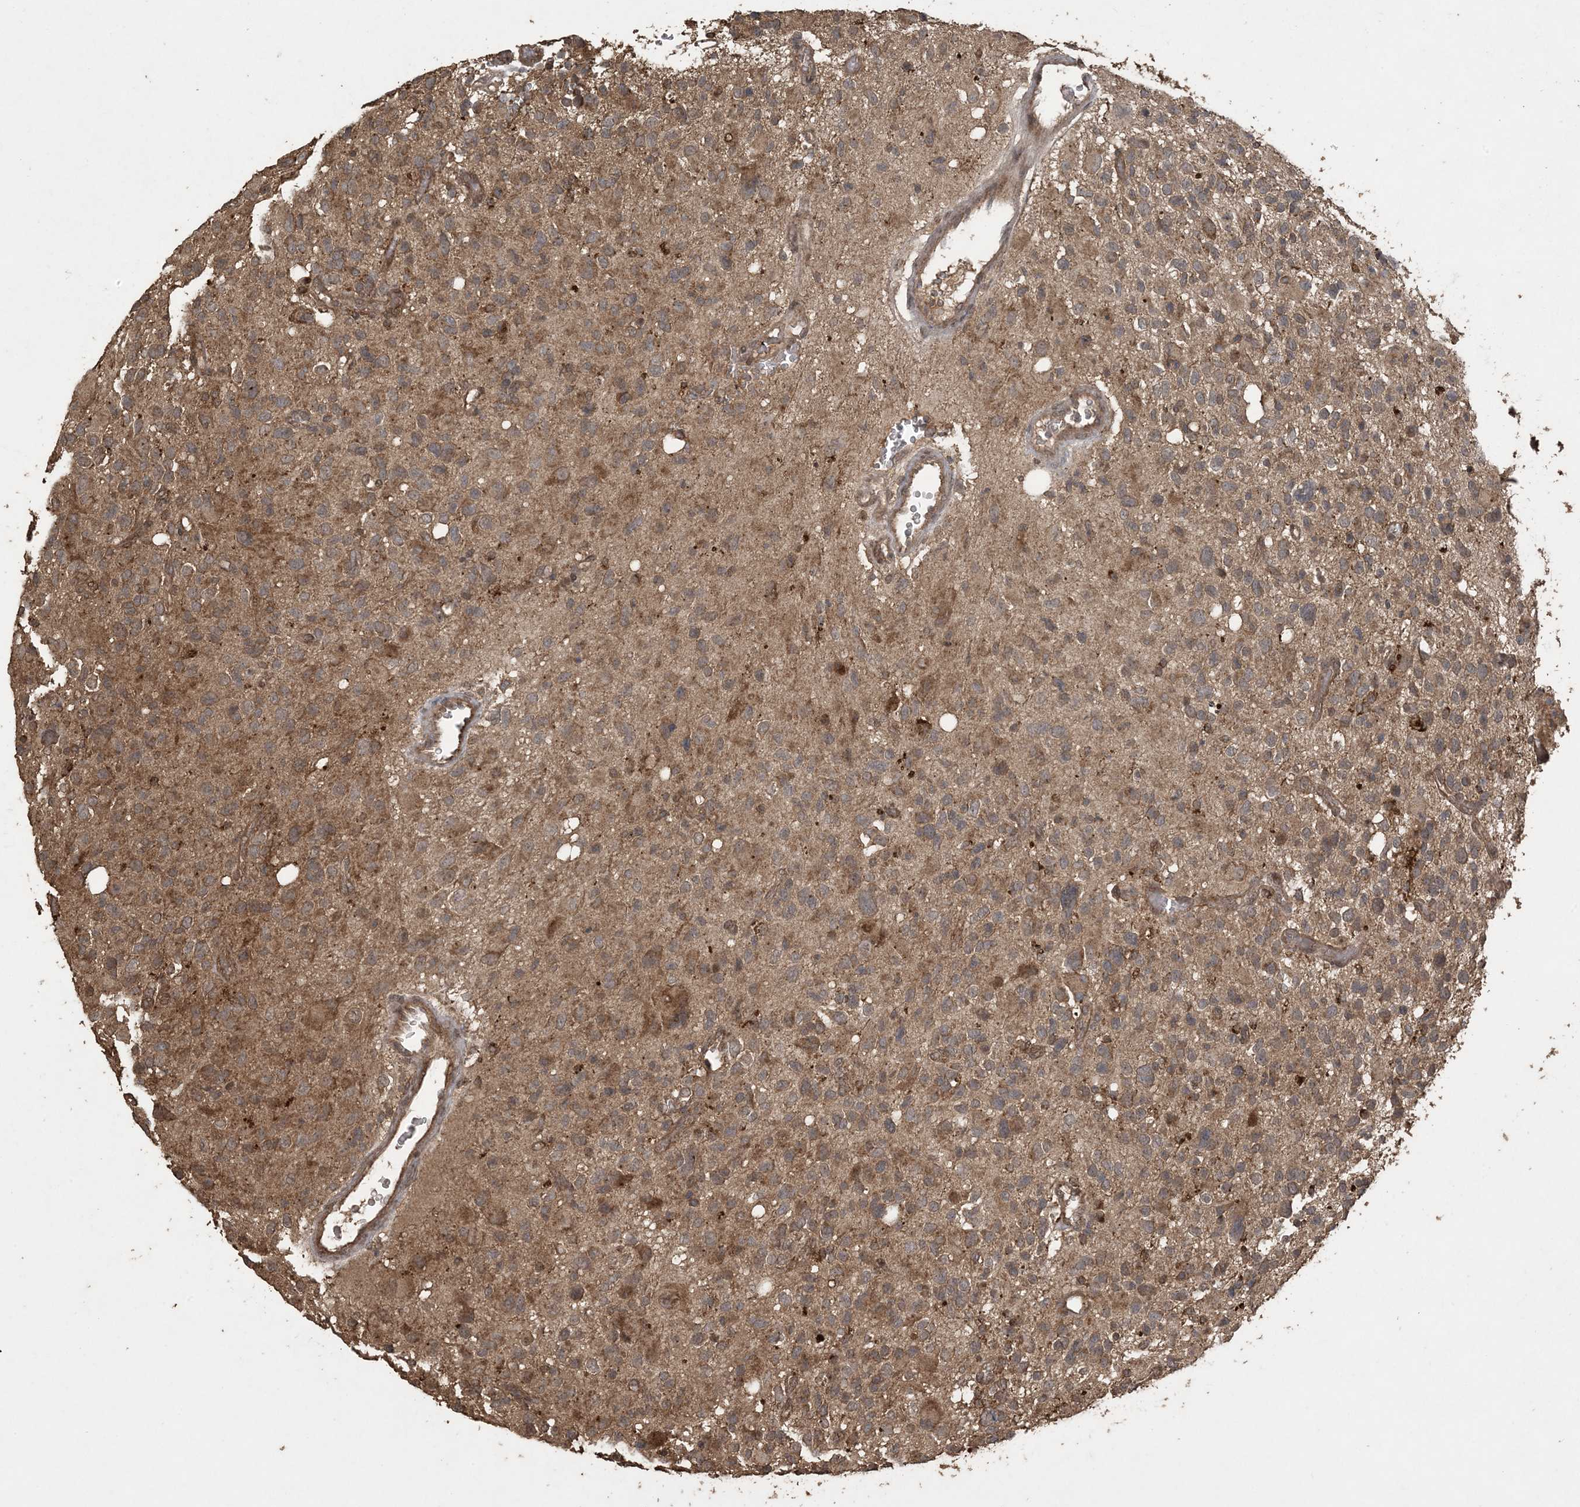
{"staining": {"intensity": "weak", "quantity": ">75%", "location": "cytoplasmic/membranous"}, "tissue": "glioma", "cell_type": "Tumor cells", "image_type": "cancer", "snomed": [{"axis": "morphology", "description": "Glioma, malignant, High grade"}, {"axis": "topography", "description": "Brain"}], "caption": "Brown immunohistochemical staining in human malignant high-grade glioma demonstrates weak cytoplasmic/membranous expression in approximately >75% of tumor cells.", "gene": "EFCAB8", "patient": {"sex": "male", "age": 48}}